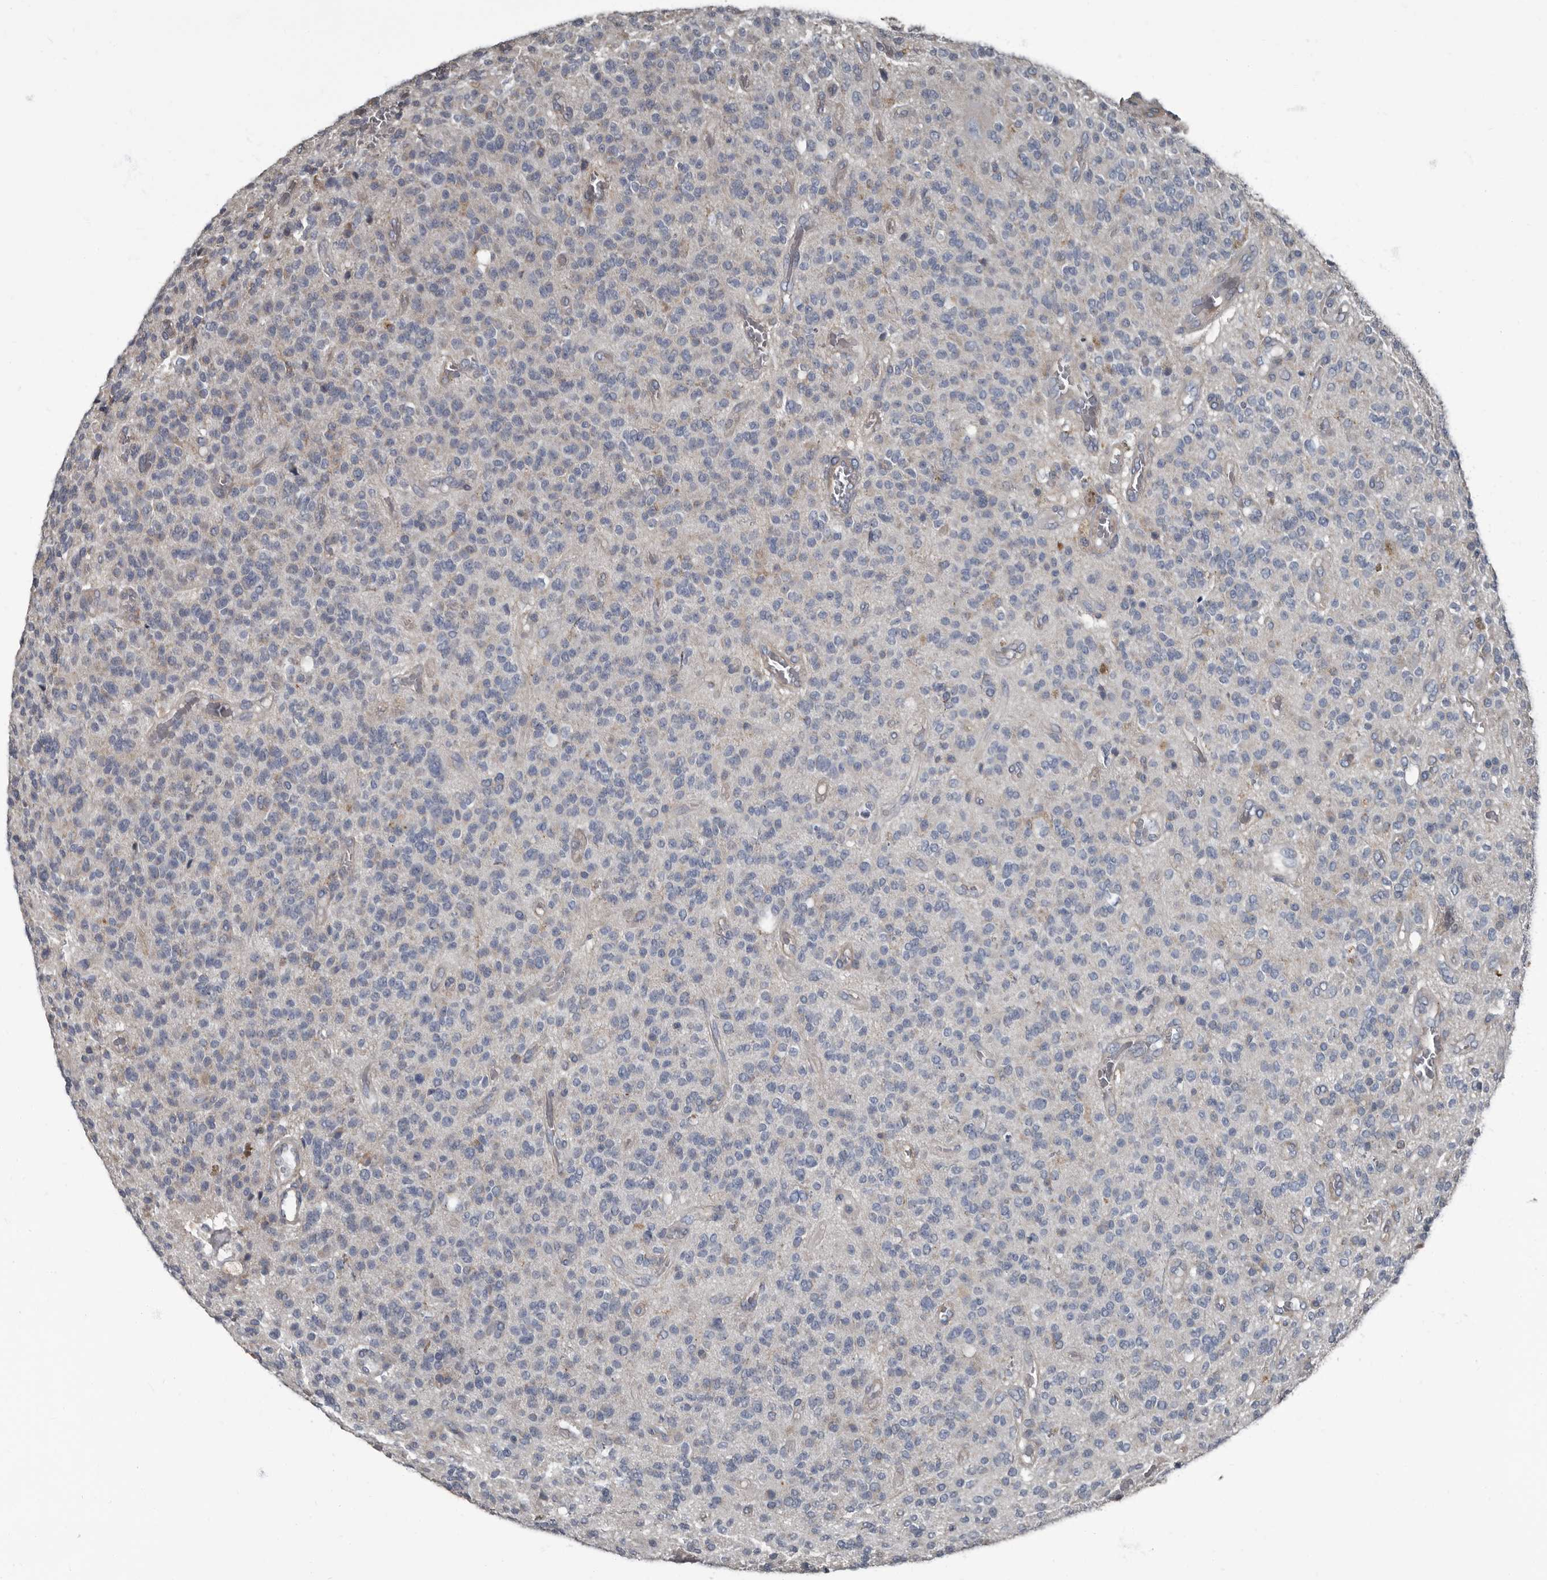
{"staining": {"intensity": "moderate", "quantity": "<25%", "location": "cytoplasmic/membranous"}, "tissue": "glioma", "cell_type": "Tumor cells", "image_type": "cancer", "snomed": [{"axis": "morphology", "description": "Glioma, malignant, High grade"}, {"axis": "topography", "description": "Brain"}], "caption": "Protein expression analysis of human high-grade glioma (malignant) reveals moderate cytoplasmic/membranous staining in about <25% of tumor cells.", "gene": "TPD52L1", "patient": {"sex": "male", "age": 34}}